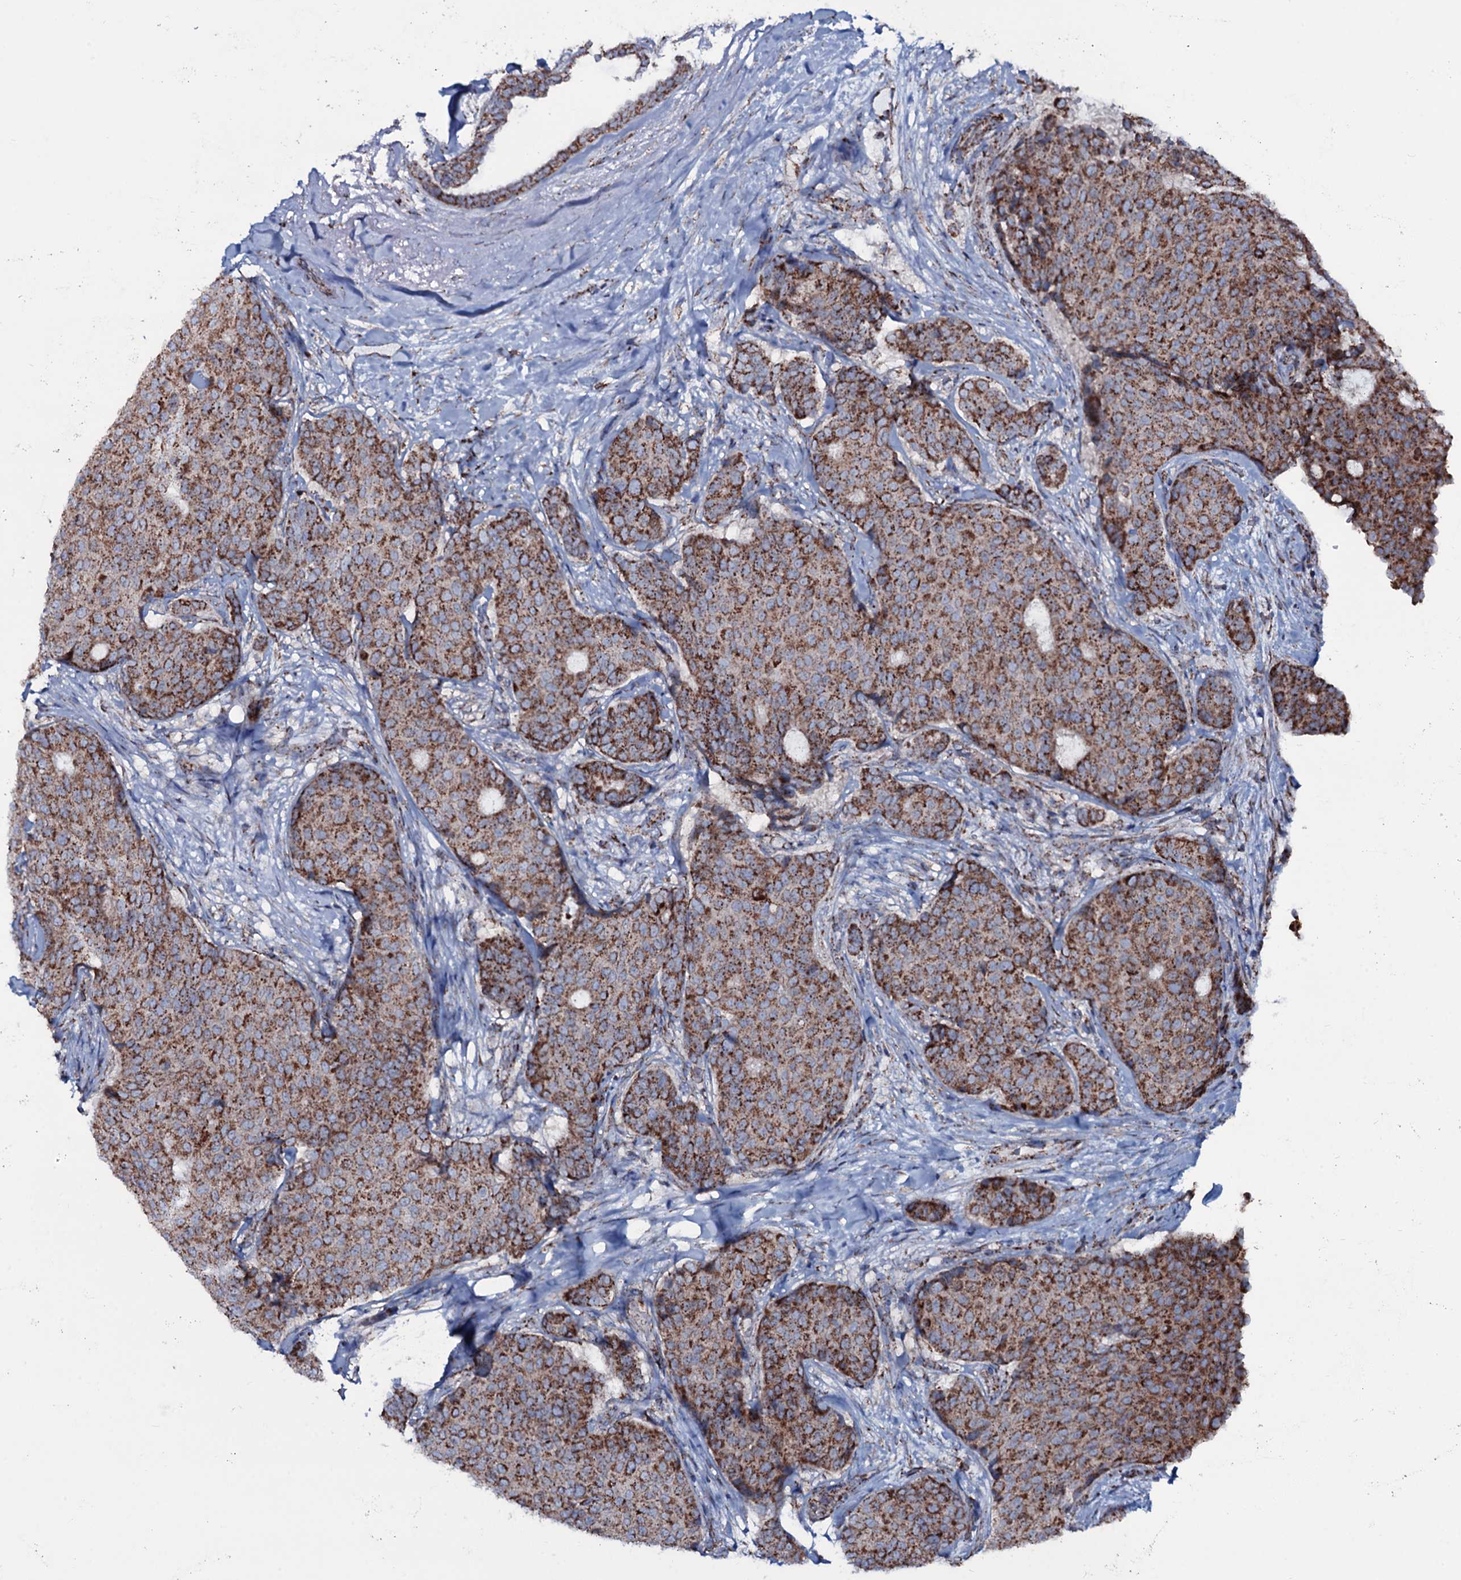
{"staining": {"intensity": "strong", "quantity": ">75%", "location": "cytoplasmic/membranous"}, "tissue": "breast cancer", "cell_type": "Tumor cells", "image_type": "cancer", "snomed": [{"axis": "morphology", "description": "Duct carcinoma"}, {"axis": "topography", "description": "Breast"}], "caption": "Immunohistochemical staining of human breast infiltrating ductal carcinoma exhibits high levels of strong cytoplasmic/membranous expression in about >75% of tumor cells.", "gene": "MRPS35", "patient": {"sex": "female", "age": 75}}